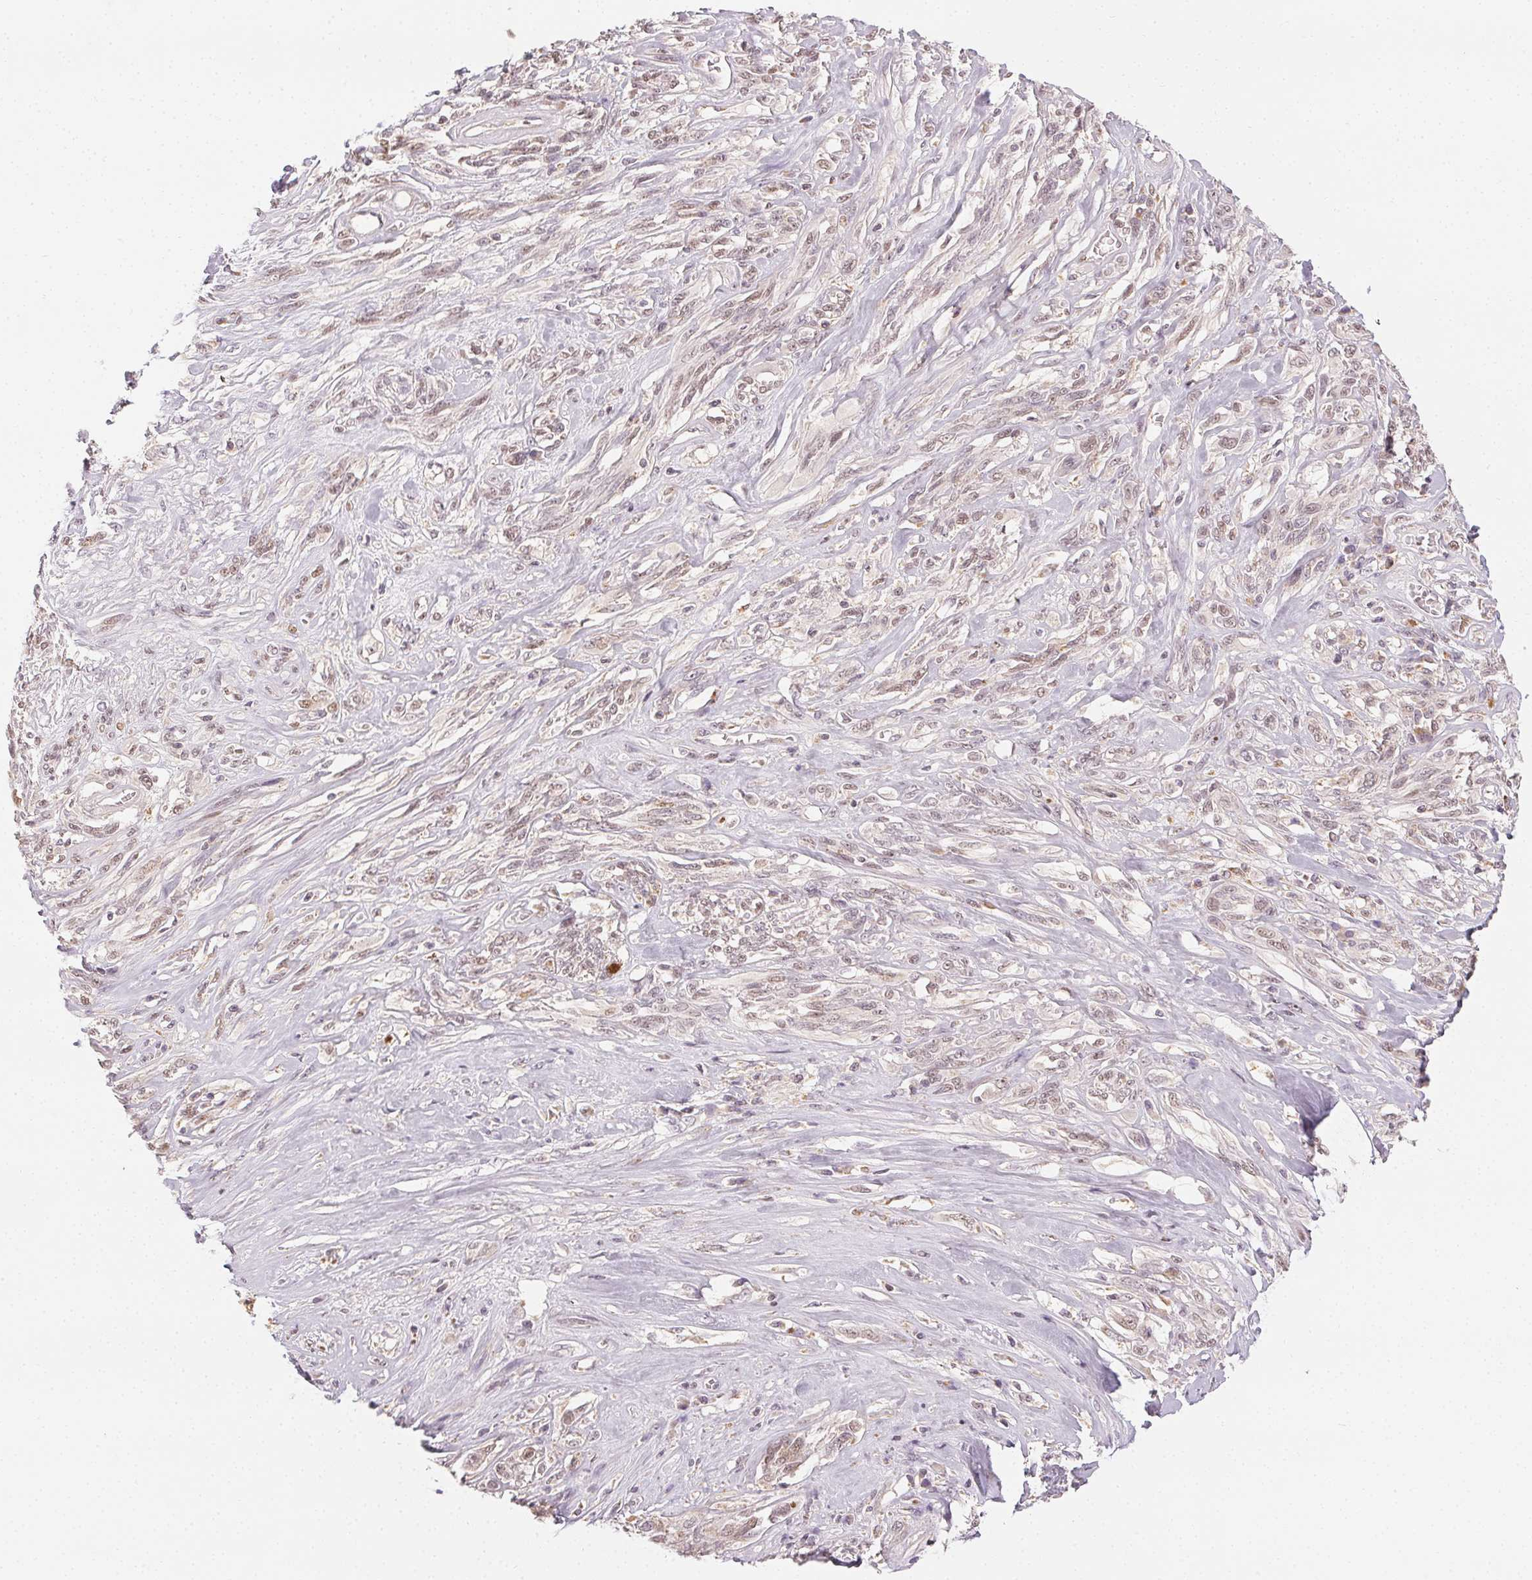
{"staining": {"intensity": "weak", "quantity": "25%-75%", "location": "nuclear"}, "tissue": "melanoma", "cell_type": "Tumor cells", "image_type": "cancer", "snomed": [{"axis": "morphology", "description": "Malignant melanoma, NOS"}, {"axis": "topography", "description": "Skin"}], "caption": "Malignant melanoma was stained to show a protein in brown. There is low levels of weak nuclear staining in approximately 25%-75% of tumor cells.", "gene": "NCOA4", "patient": {"sex": "female", "age": 91}}